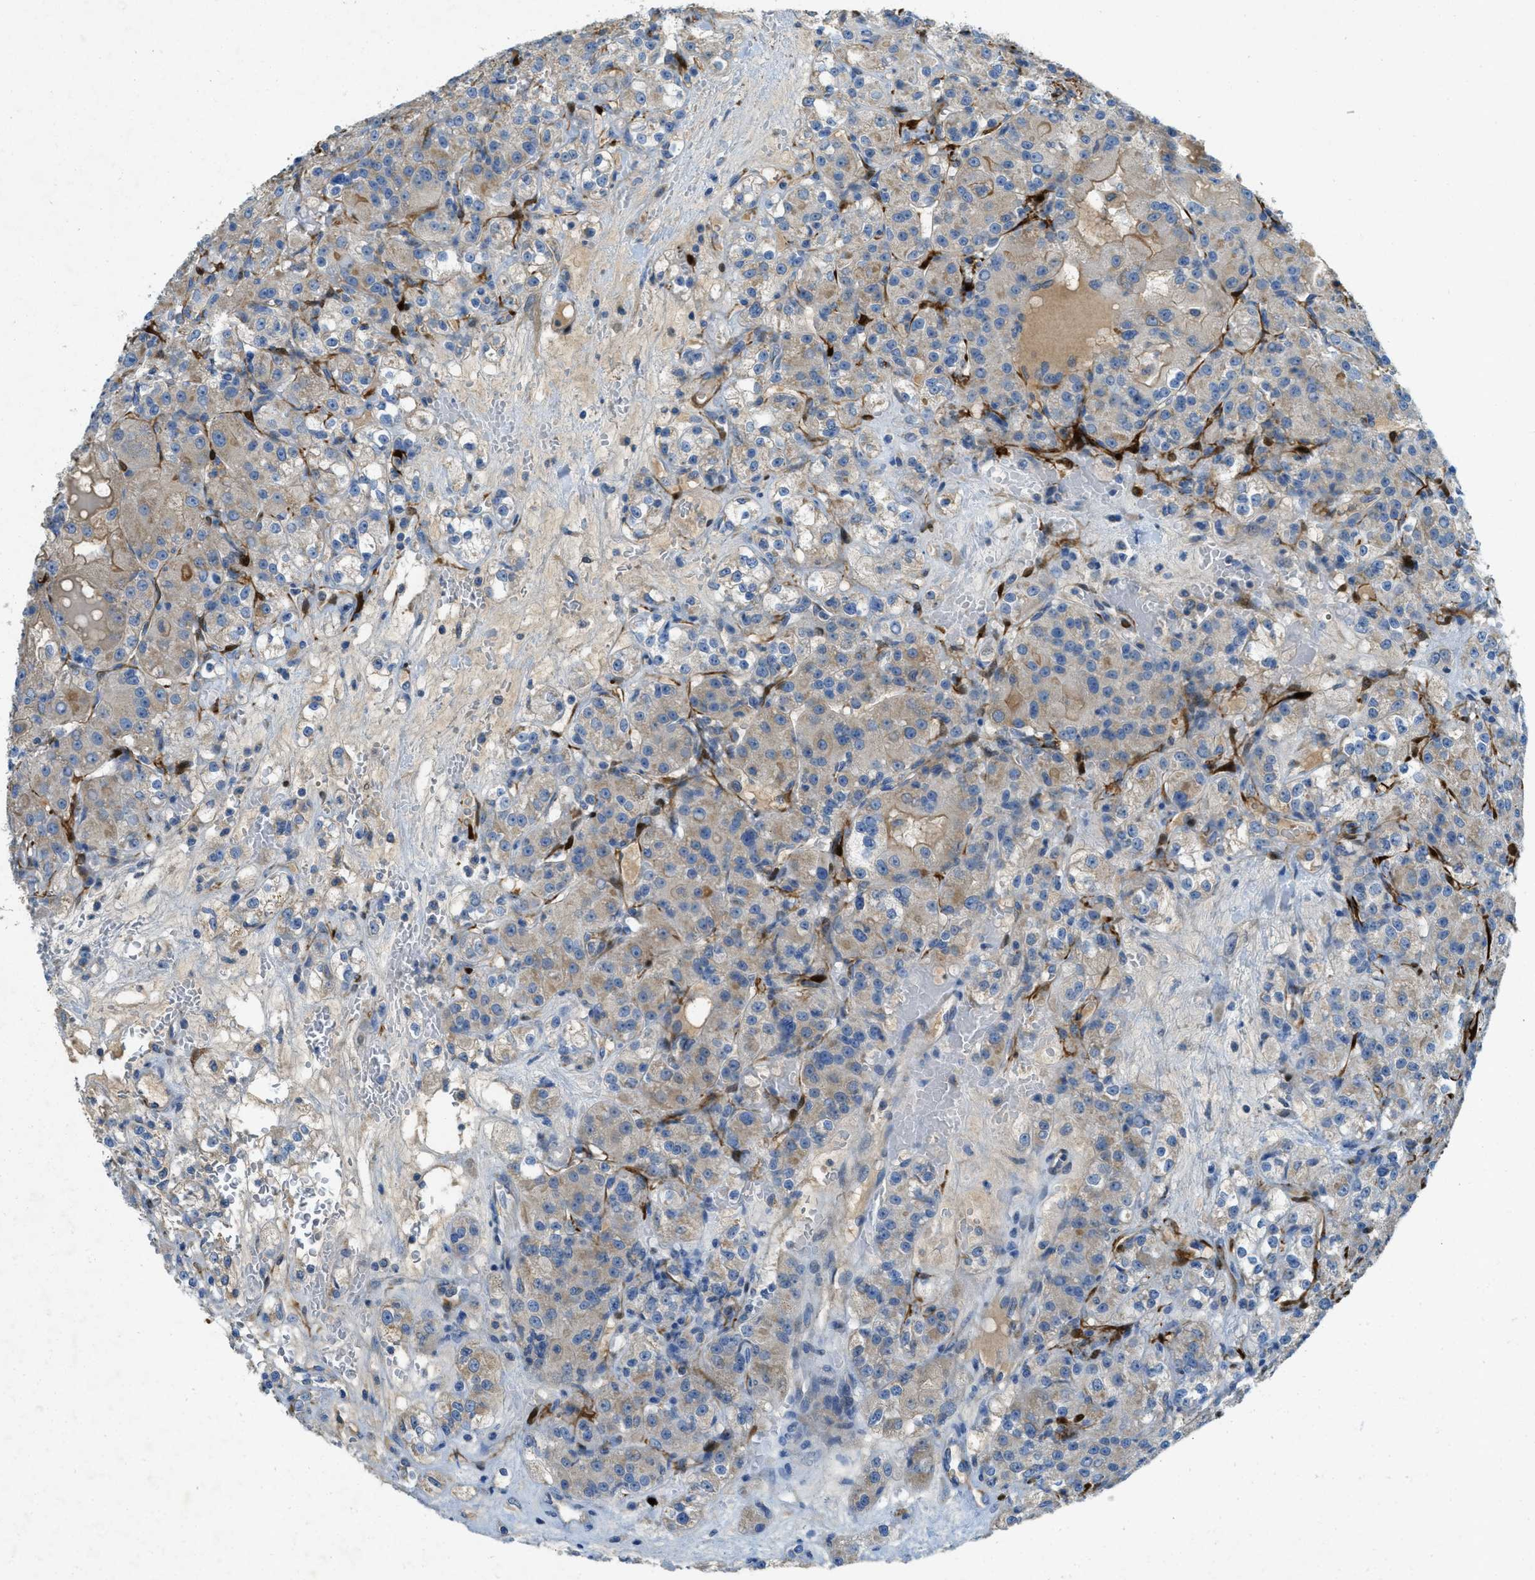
{"staining": {"intensity": "weak", "quantity": ">75%", "location": "cytoplasmic/membranous"}, "tissue": "renal cancer", "cell_type": "Tumor cells", "image_type": "cancer", "snomed": [{"axis": "morphology", "description": "Normal tissue, NOS"}, {"axis": "morphology", "description": "Adenocarcinoma, NOS"}, {"axis": "topography", "description": "Kidney"}], "caption": "A micrograph showing weak cytoplasmic/membranous staining in approximately >75% of tumor cells in renal cancer, as visualized by brown immunohistochemical staining.", "gene": "CYGB", "patient": {"sex": "male", "age": 61}}